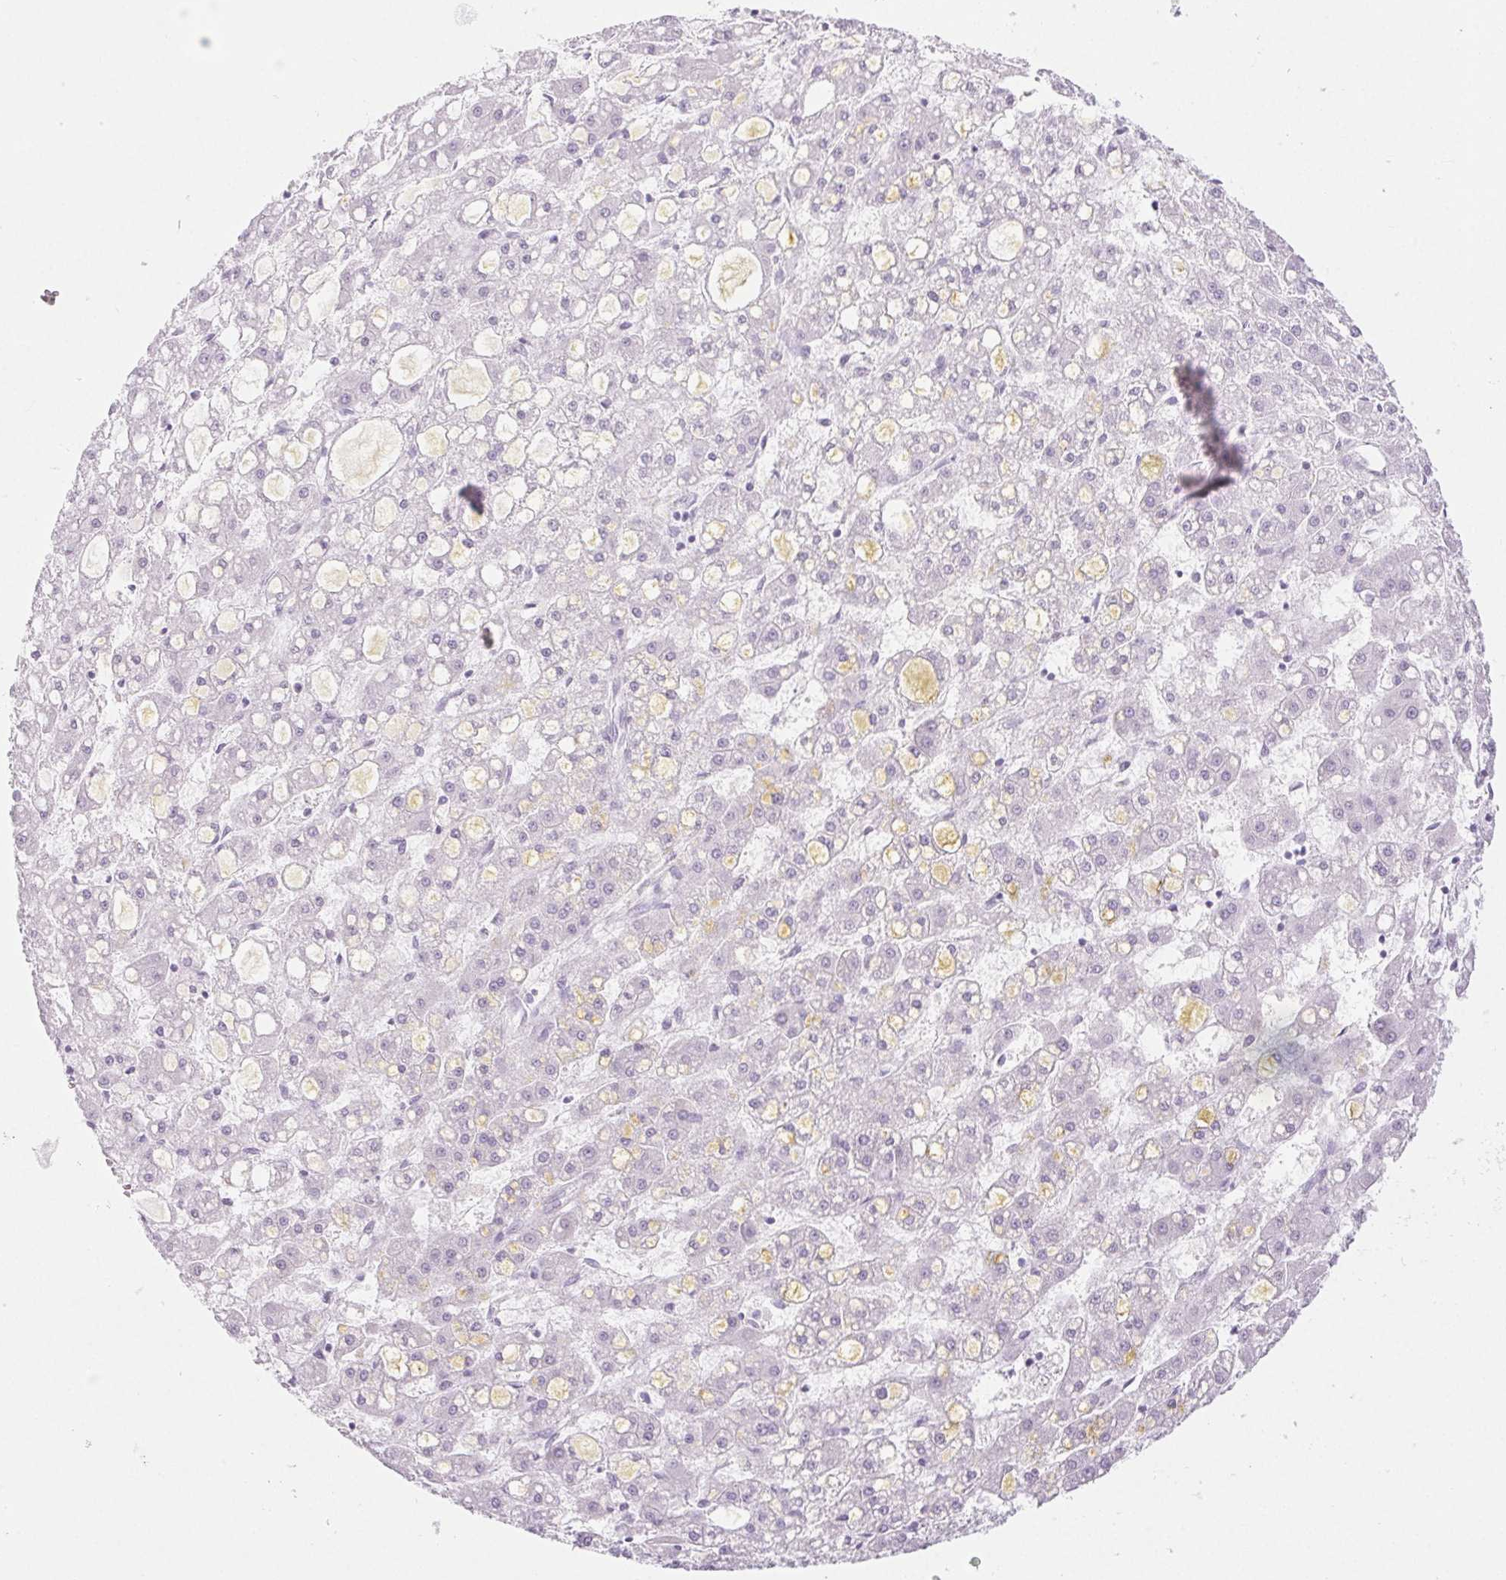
{"staining": {"intensity": "negative", "quantity": "none", "location": "none"}, "tissue": "liver cancer", "cell_type": "Tumor cells", "image_type": "cancer", "snomed": [{"axis": "morphology", "description": "Carcinoma, Hepatocellular, NOS"}, {"axis": "topography", "description": "Liver"}], "caption": "Liver cancer was stained to show a protein in brown. There is no significant staining in tumor cells. (DAB (3,3'-diaminobenzidine) IHC visualized using brightfield microscopy, high magnification).", "gene": "PI3", "patient": {"sex": "male", "age": 67}}